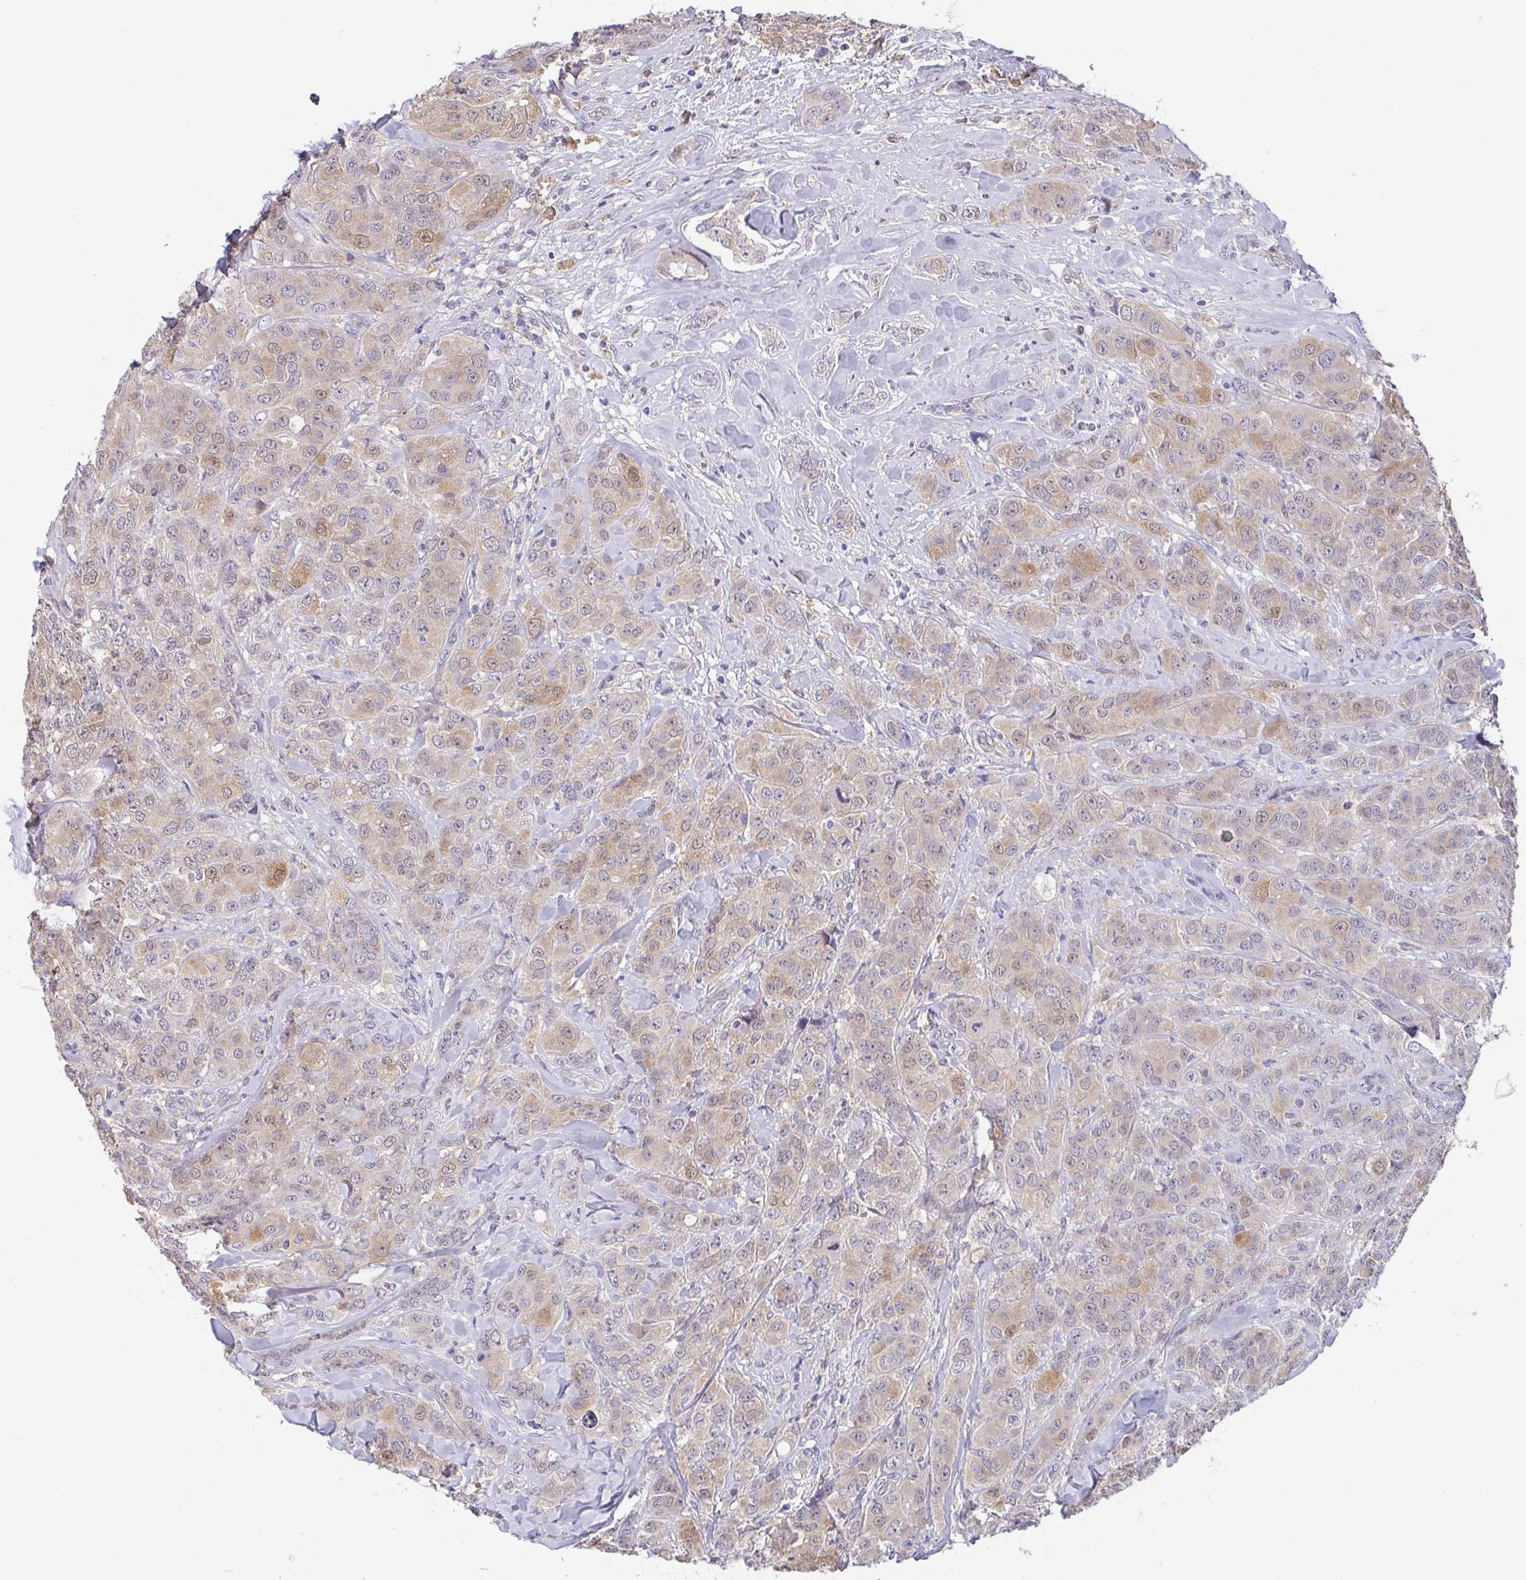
{"staining": {"intensity": "weak", "quantity": "25%-75%", "location": "cytoplasmic/membranous"}, "tissue": "breast cancer", "cell_type": "Tumor cells", "image_type": "cancer", "snomed": [{"axis": "morphology", "description": "Normal tissue, NOS"}, {"axis": "morphology", "description": "Duct carcinoma"}, {"axis": "topography", "description": "Breast"}], "caption": "Tumor cells demonstrate low levels of weak cytoplasmic/membranous staining in approximately 25%-75% of cells in human breast cancer (infiltrating ductal carcinoma).", "gene": "IDH1", "patient": {"sex": "female", "age": 43}}